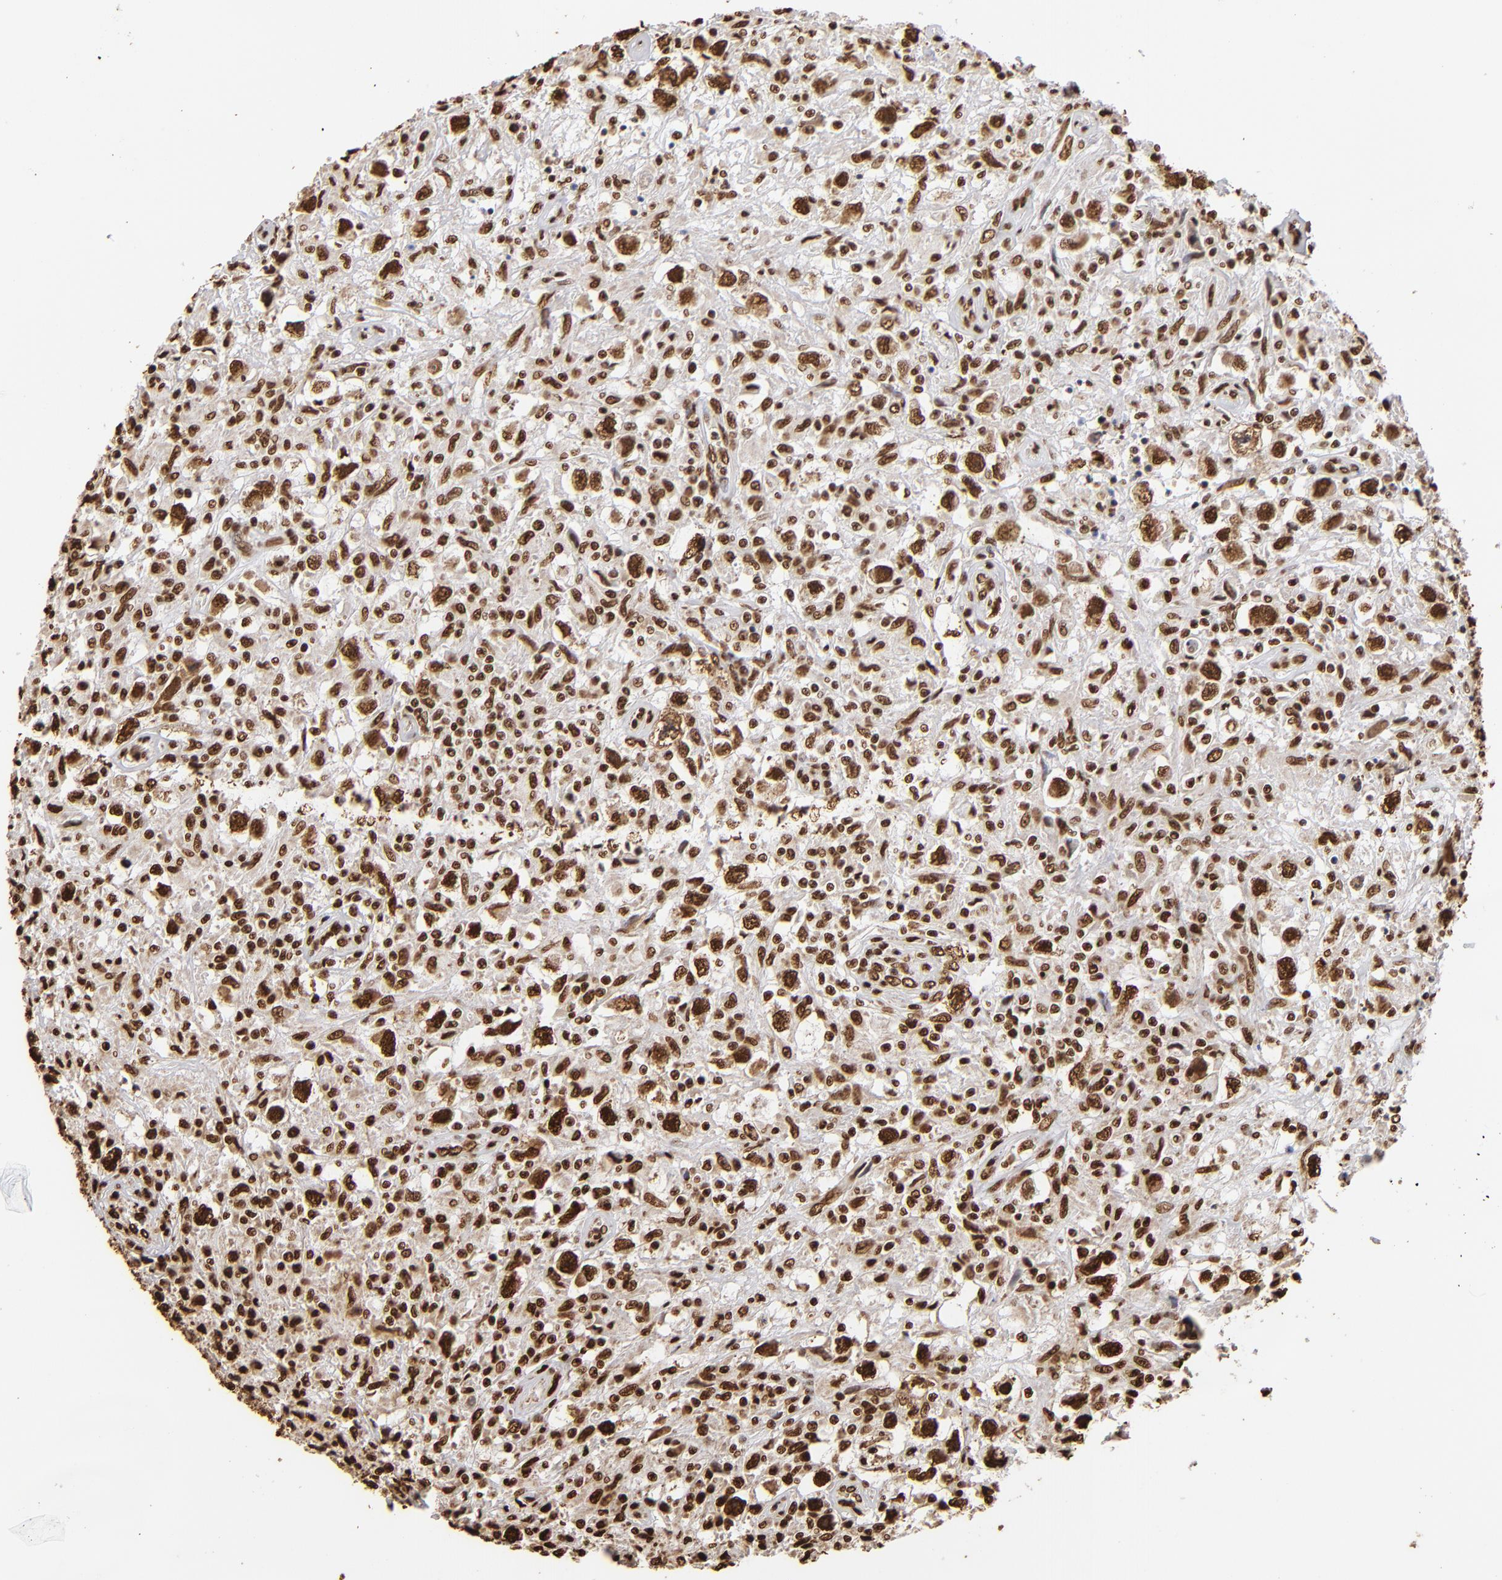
{"staining": {"intensity": "strong", "quantity": ">75%", "location": "nuclear"}, "tissue": "testis cancer", "cell_type": "Tumor cells", "image_type": "cancer", "snomed": [{"axis": "morphology", "description": "Seminoma, NOS"}, {"axis": "topography", "description": "Testis"}], "caption": "The image exhibits staining of testis cancer, revealing strong nuclear protein staining (brown color) within tumor cells.", "gene": "ILF3", "patient": {"sex": "male", "age": 34}}